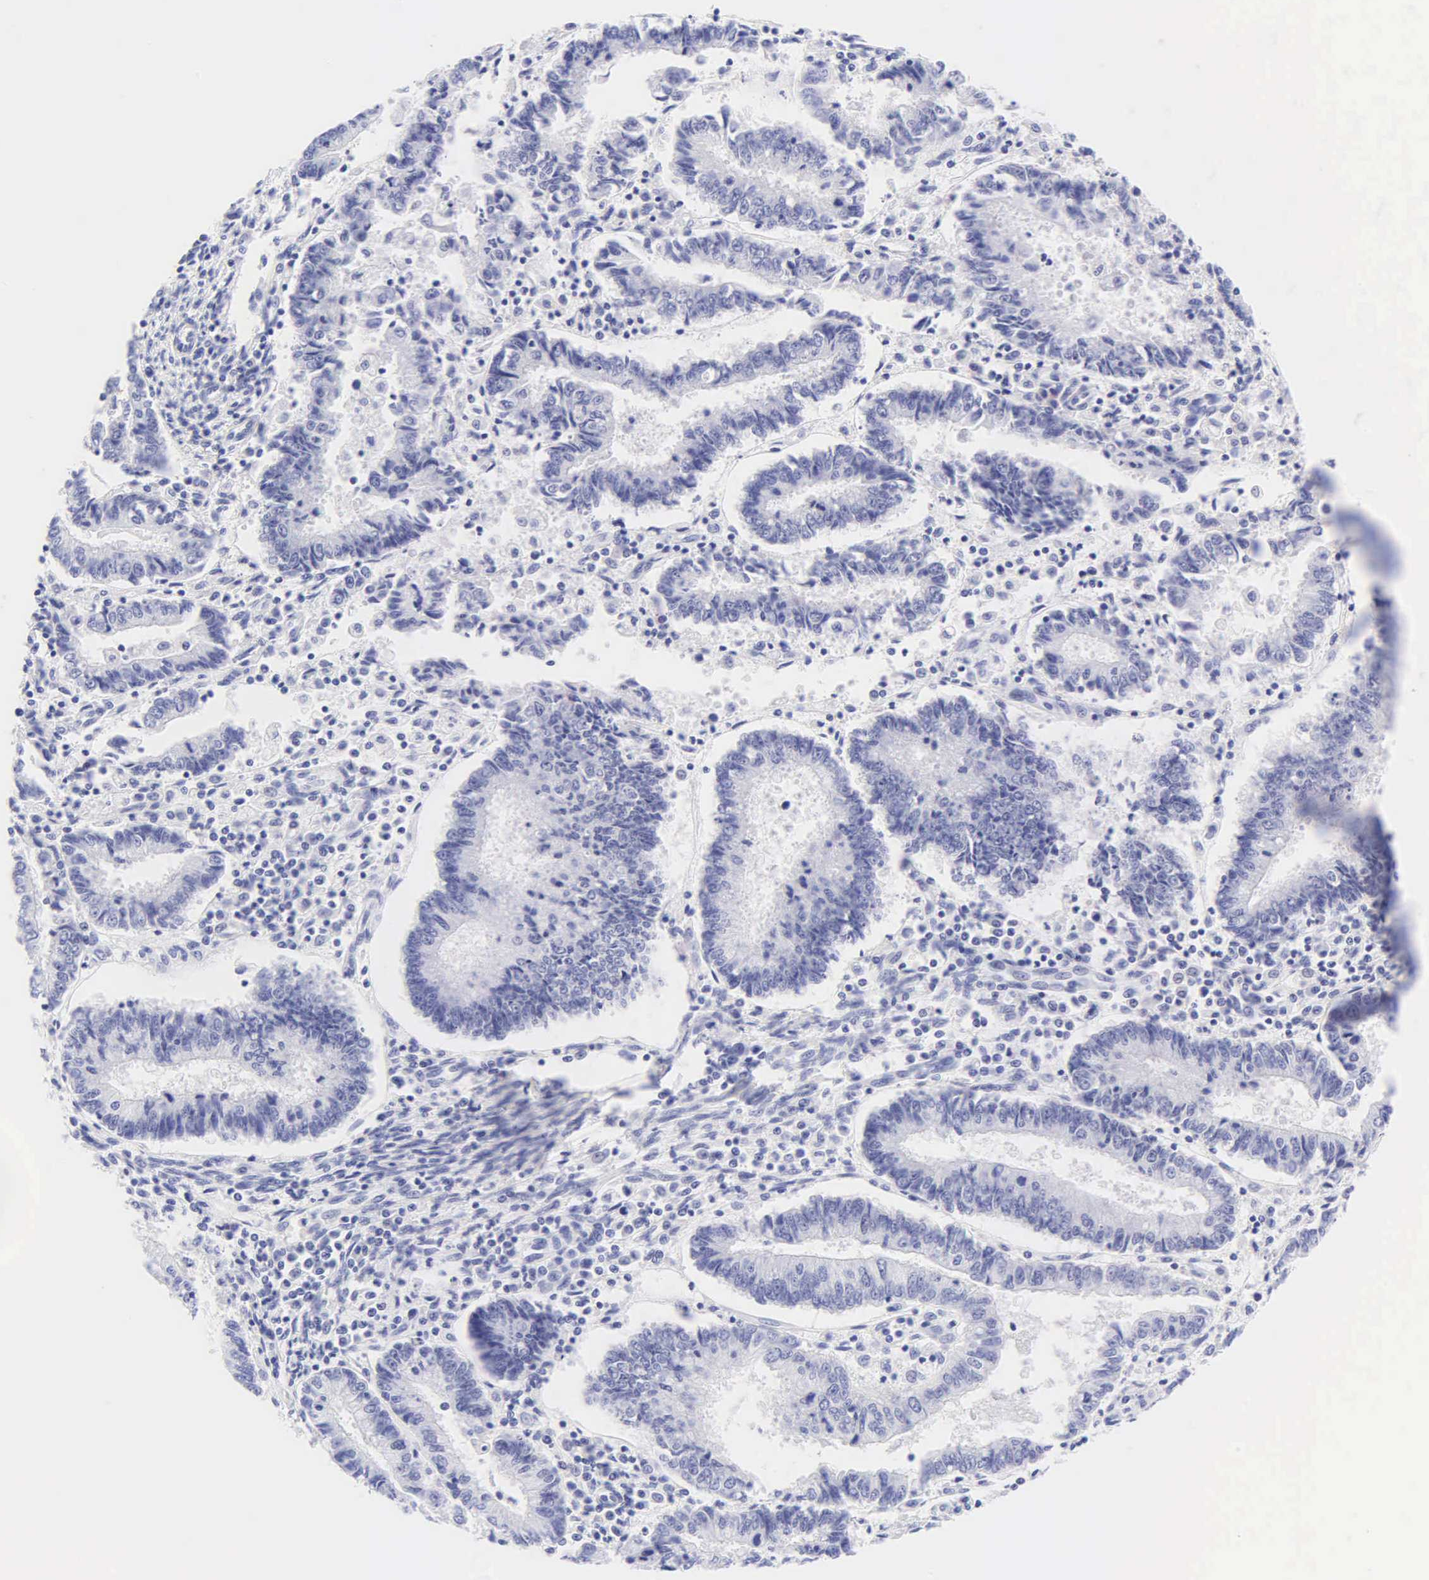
{"staining": {"intensity": "negative", "quantity": "none", "location": "none"}, "tissue": "endometrial cancer", "cell_type": "Tumor cells", "image_type": "cancer", "snomed": [{"axis": "morphology", "description": "Adenocarcinoma, NOS"}, {"axis": "topography", "description": "Endometrium"}], "caption": "Tumor cells show no significant positivity in endometrial adenocarcinoma.", "gene": "KRT20", "patient": {"sex": "female", "age": 75}}